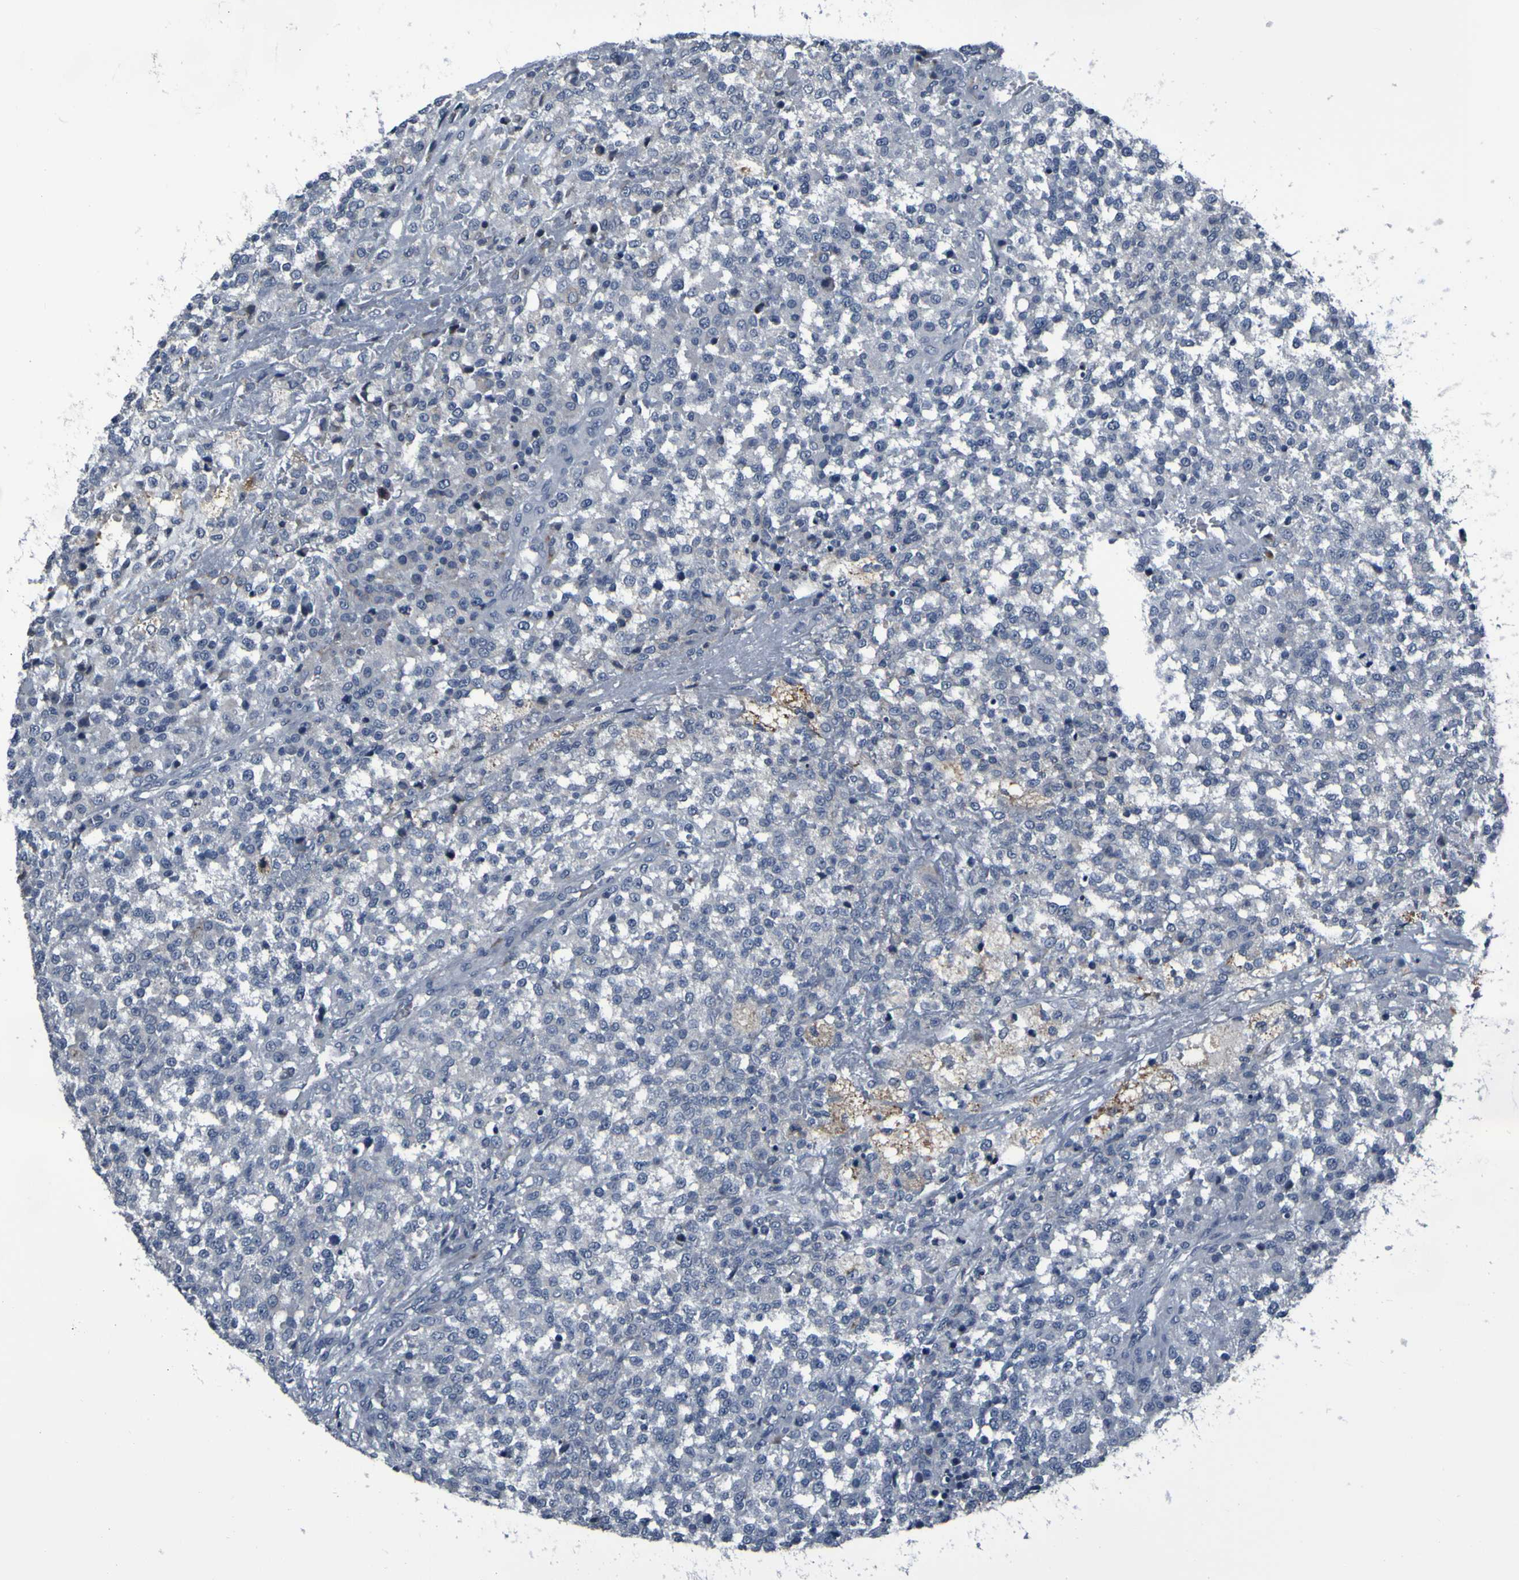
{"staining": {"intensity": "negative", "quantity": "none", "location": "none"}, "tissue": "testis cancer", "cell_type": "Tumor cells", "image_type": "cancer", "snomed": [{"axis": "morphology", "description": "Seminoma, NOS"}, {"axis": "topography", "description": "Testis"}], "caption": "Protein analysis of testis cancer exhibits no significant positivity in tumor cells. (Brightfield microscopy of DAB immunohistochemistry at high magnification).", "gene": "OSTM1", "patient": {"sex": "male", "age": 59}}